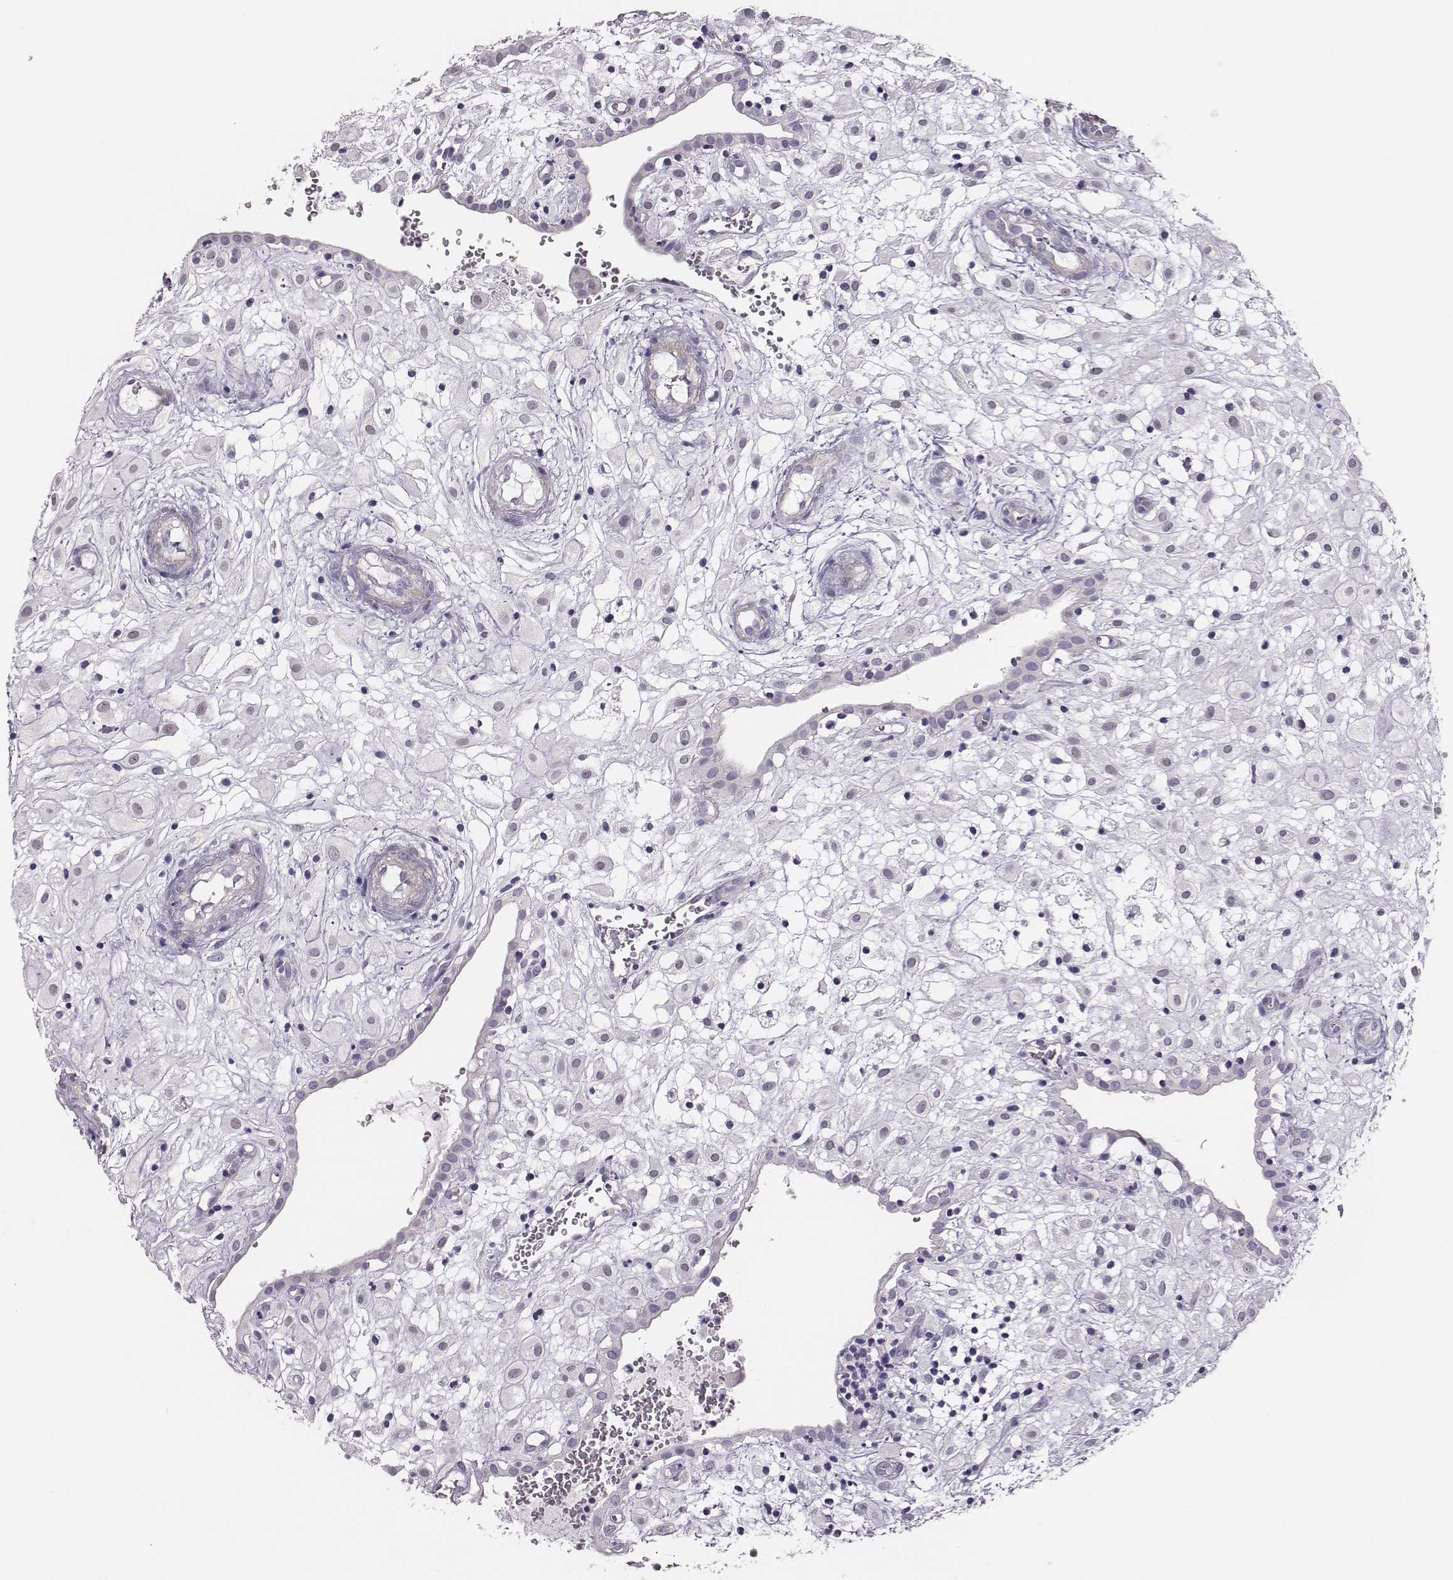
{"staining": {"intensity": "negative", "quantity": "none", "location": "none"}, "tissue": "placenta", "cell_type": "Decidual cells", "image_type": "normal", "snomed": [{"axis": "morphology", "description": "Normal tissue, NOS"}, {"axis": "topography", "description": "Placenta"}], "caption": "DAB immunohistochemical staining of normal placenta reveals no significant staining in decidual cells.", "gene": "SCML2", "patient": {"sex": "female", "age": 24}}